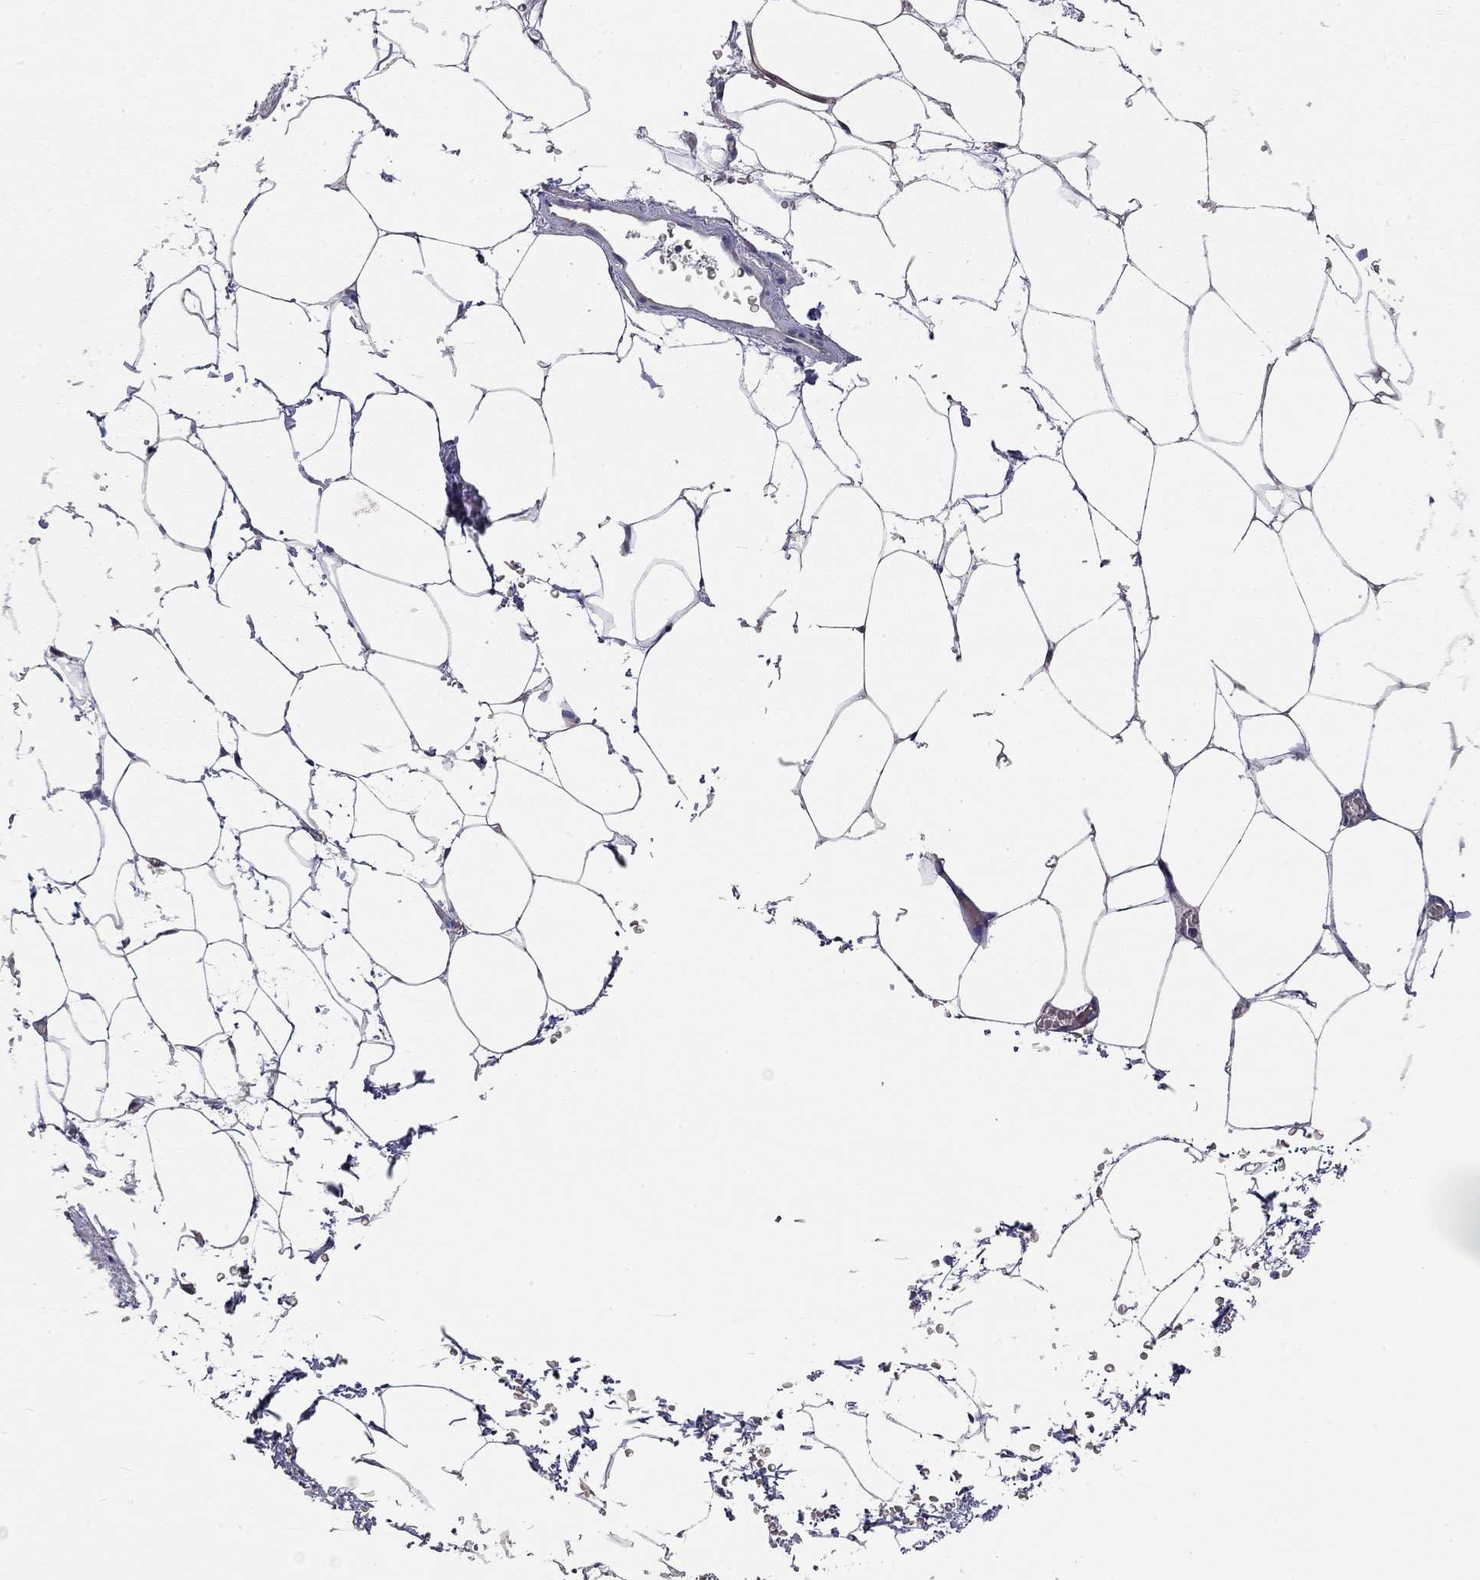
{"staining": {"intensity": "negative", "quantity": "none", "location": "none"}, "tissue": "adipose tissue", "cell_type": "Adipocytes", "image_type": "normal", "snomed": [{"axis": "morphology", "description": "Normal tissue, NOS"}, {"axis": "topography", "description": "Soft tissue"}, {"axis": "topography", "description": "Adipose tissue"}, {"axis": "topography", "description": "Vascular tissue"}, {"axis": "topography", "description": "Peripheral nerve tissue"}], "caption": "Immunohistochemical staining of benign human adipose tissue reveals no significant expression in adipocytes. (DAB immunohistochemistry (IHC) visualized using brightfield microscopy, high magnification).", "gene": "PAPSS2", "patient": {"sex": "male", "age": 68}}